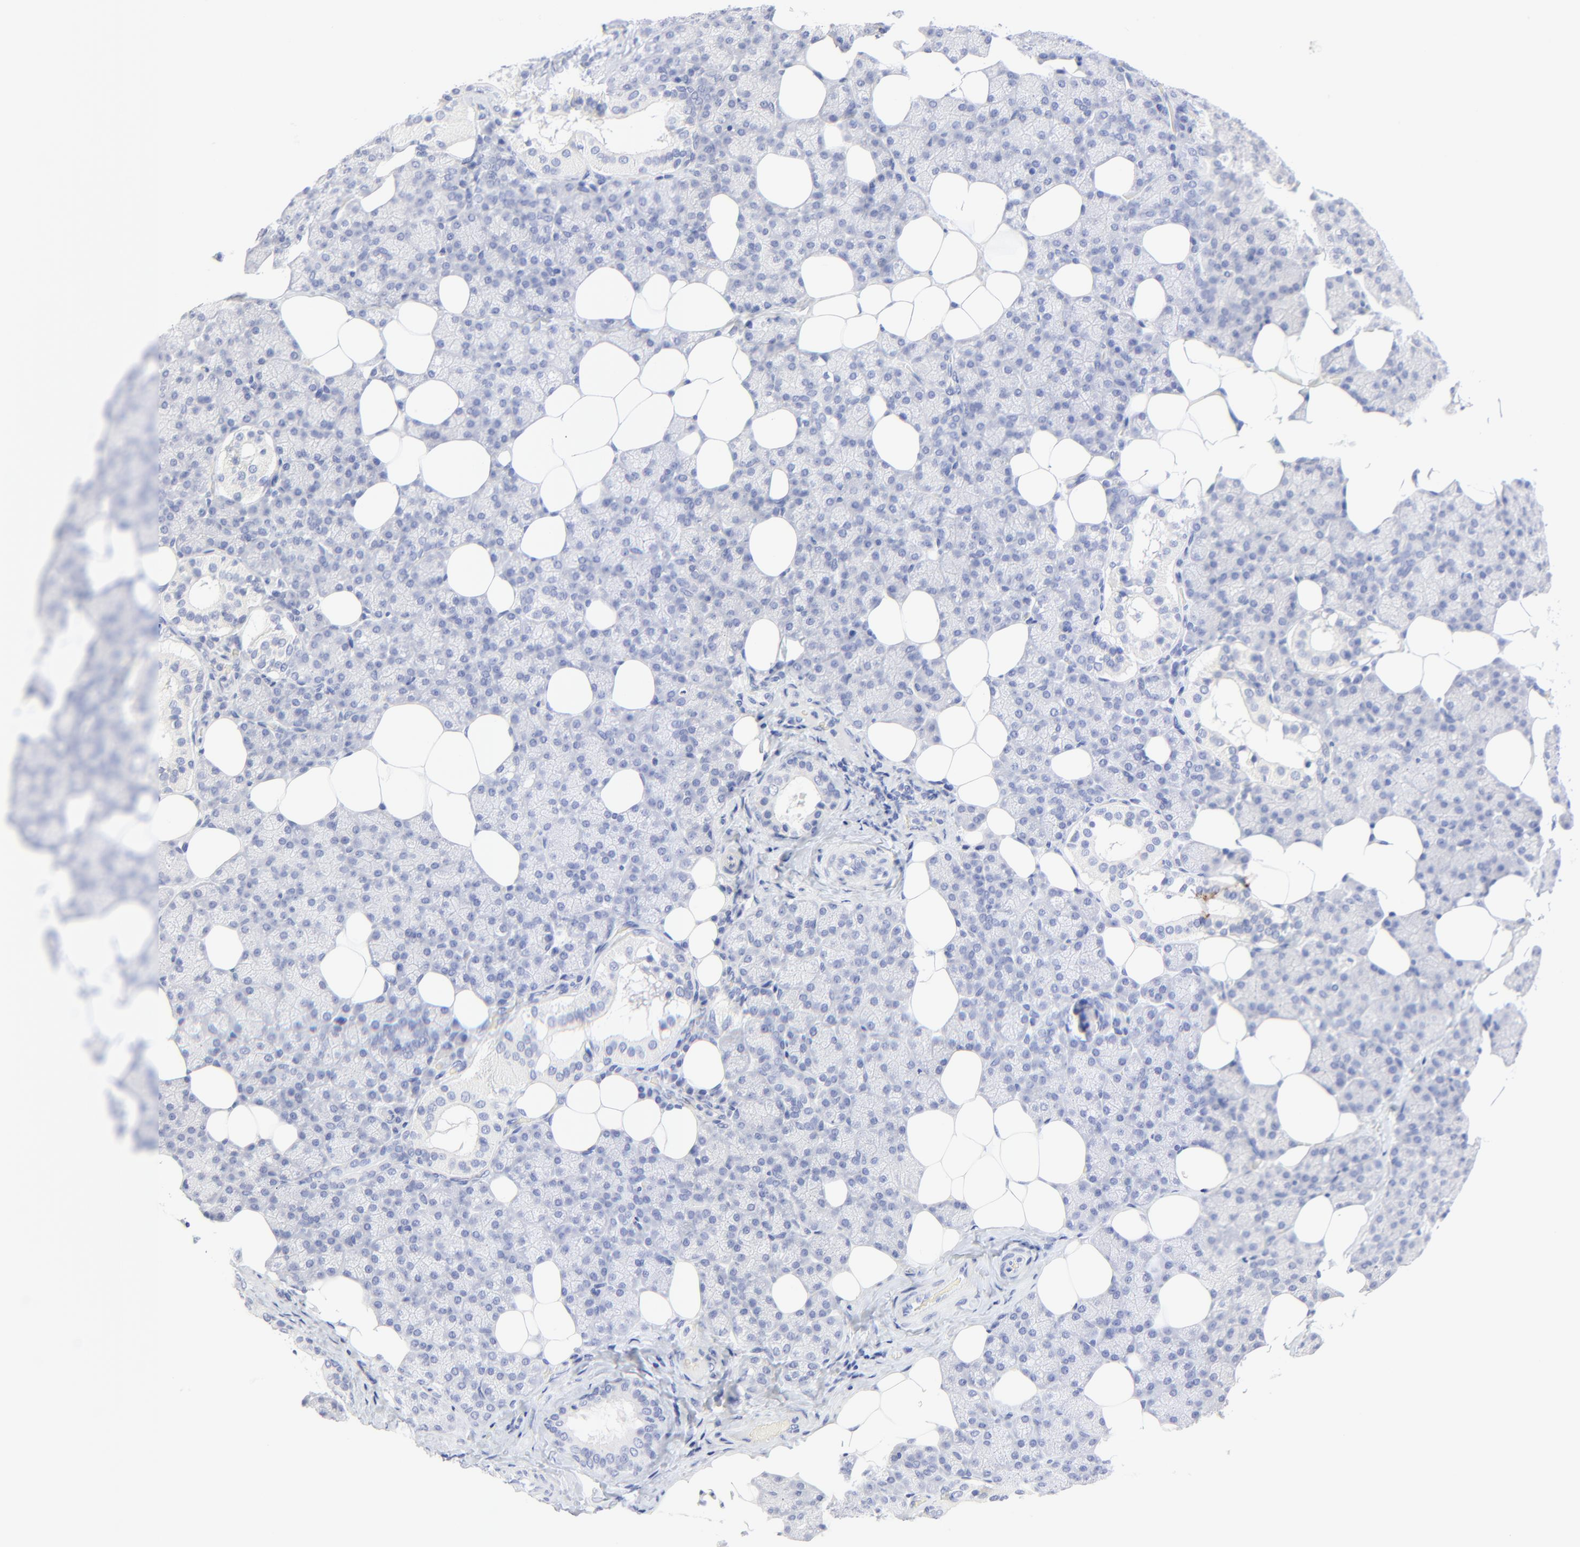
{"staining": {"intensity": "negative", "quantity": "none", "location": "none"}, "tissue": "salivary gland", "cell_type": "Glandular cells", "image_type": "normal", "snomed": [{"axis": "morphology", "description": "Normal tissue, NOS"}, {"axis": "topography", "description": "Lymph node"}, {"axis": "topography", "description": "Salivary gland"}], "caption": "Immunohistochemical staining of normal human salivary gland demonstrates no significant staining in glandular cells.", "gene": "PSD3", "patient": {"sex": "male", "age": 8}}